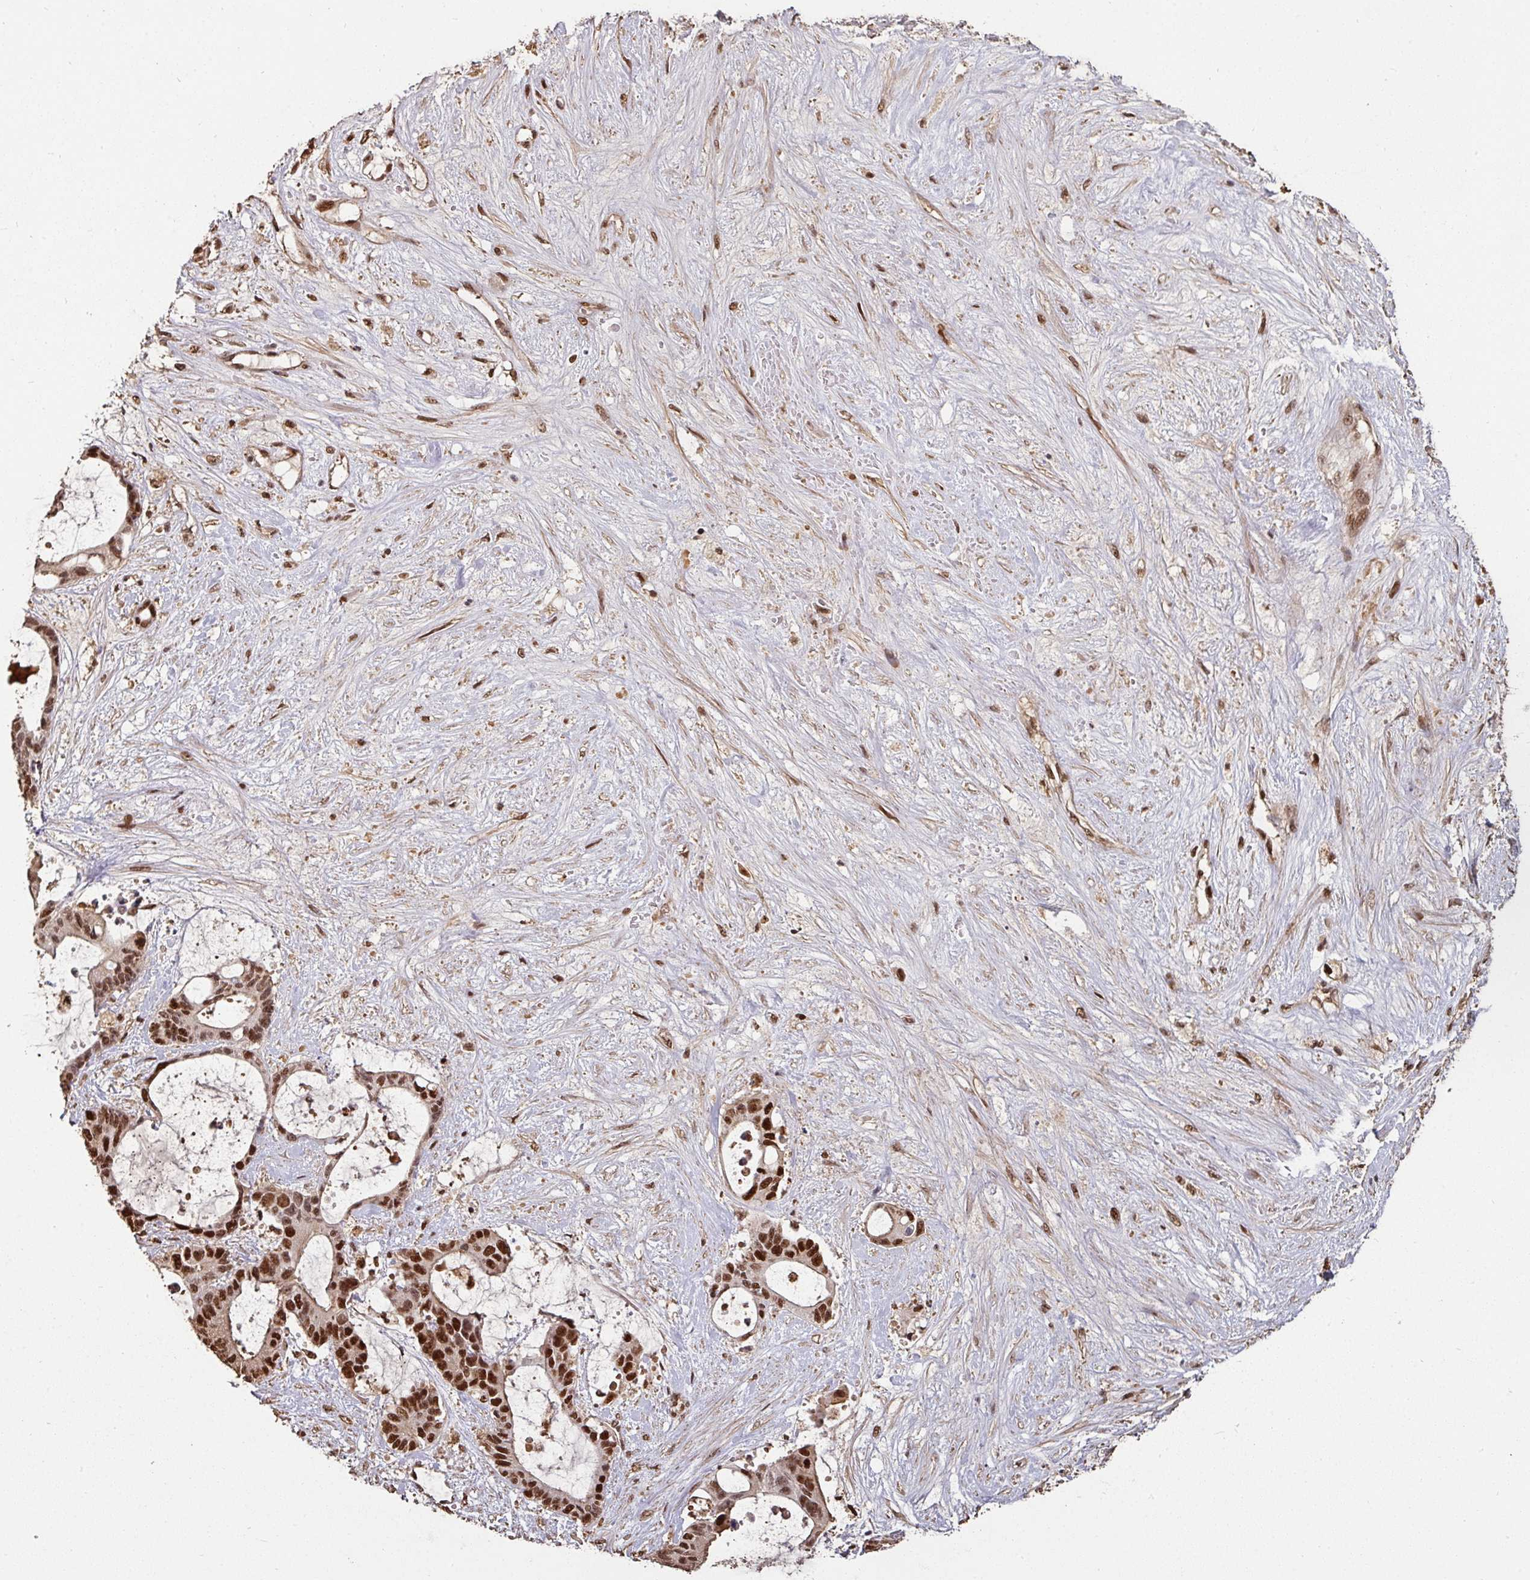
{"staining": {"intensity": "strong", "quantity": ">75%", "location": "nuclear"}, "tissue": "liver cancer", "cell_type": "Tumor cells", "image_type": "cancer", "snomed": [{"axis": "morphology", "description": "Normal tissue, NOS"}, {"axis": "morphology", "description": "Cholangiocarcinoma"}, {"axis": "topography", "description": "Liver"}, {"axis": "topography", "description": "Peripheral nerve tissue"}], "caption": "IHC staining of liver cancer, which demonstrates high levels of strong nuclear expression in about >75% of tumor cells indicating strong nuclear protein positivity. The staining was performed using DAB (3,3'-diaminobenzidine) (brown) for protein detection and nuclei were counterstained in hematoxylin (blue).", "gene": "POLD1", "patient": {"sex": "female", "age": 73}}